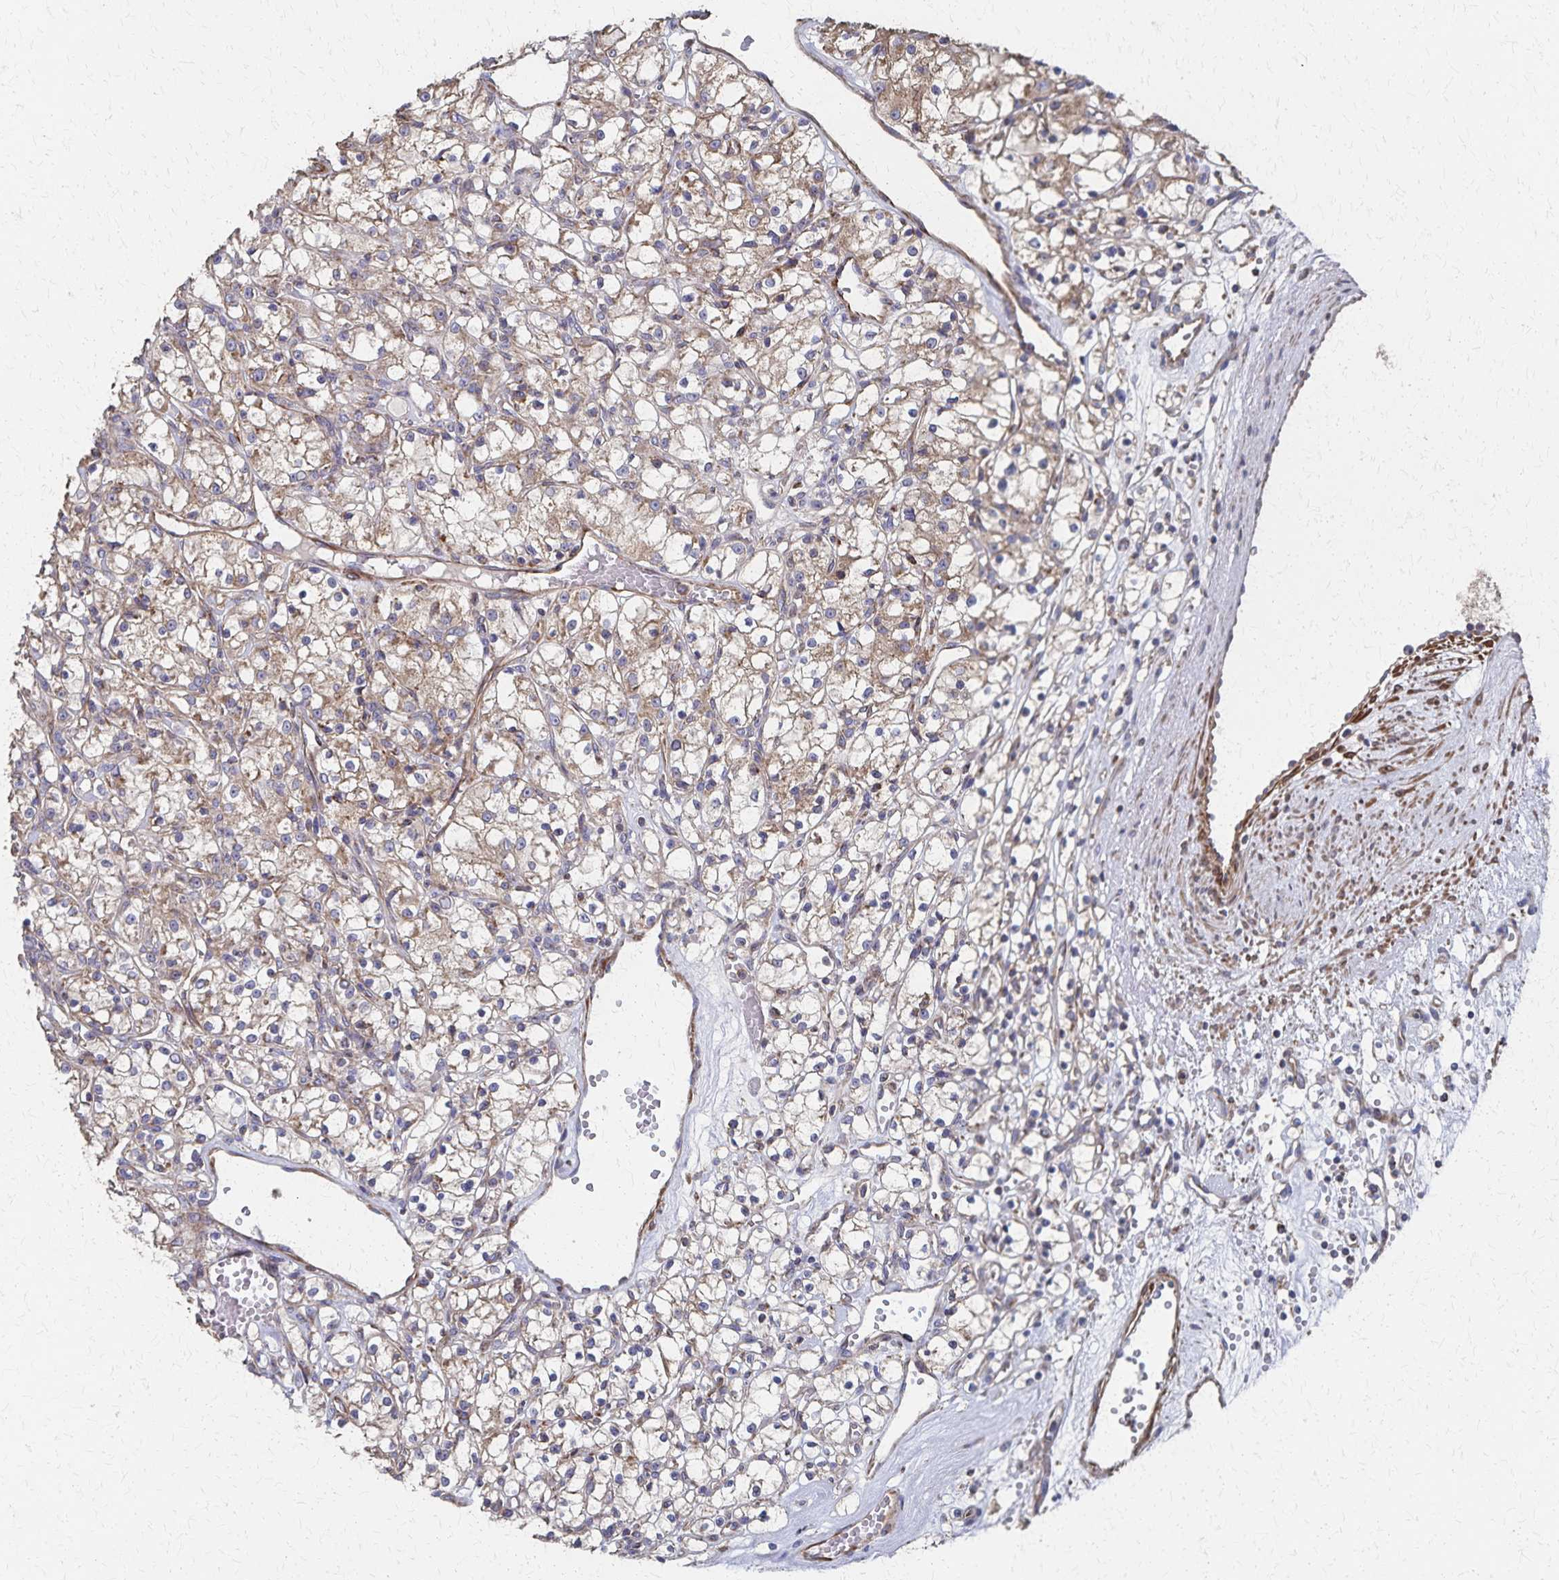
{"staining": {"intensity": "weak", "quantity": "25%-75%", "location": "cytoplasmic/membranous"}, "tissue": "renal cancer", "cell_type": "Tumor cells", "image_type": "cancer", "snomed": [{"axis": "morphology", "description": "Adenocarcinoma, NOS"}, {"axis": "topography", "description": "Kidney"}], "caption": "Weak cytoplasmic/membranous protein positivity is appreciated in about 25%-75% of tumor cells in renal cancer (adenocarcinoma). (DAB (3,3'-diaminobenzidine) IHC with brightfield microscopy, high magnification).", "gene": "PGAP2", "patient": {"sex": "female", "age": 59}}